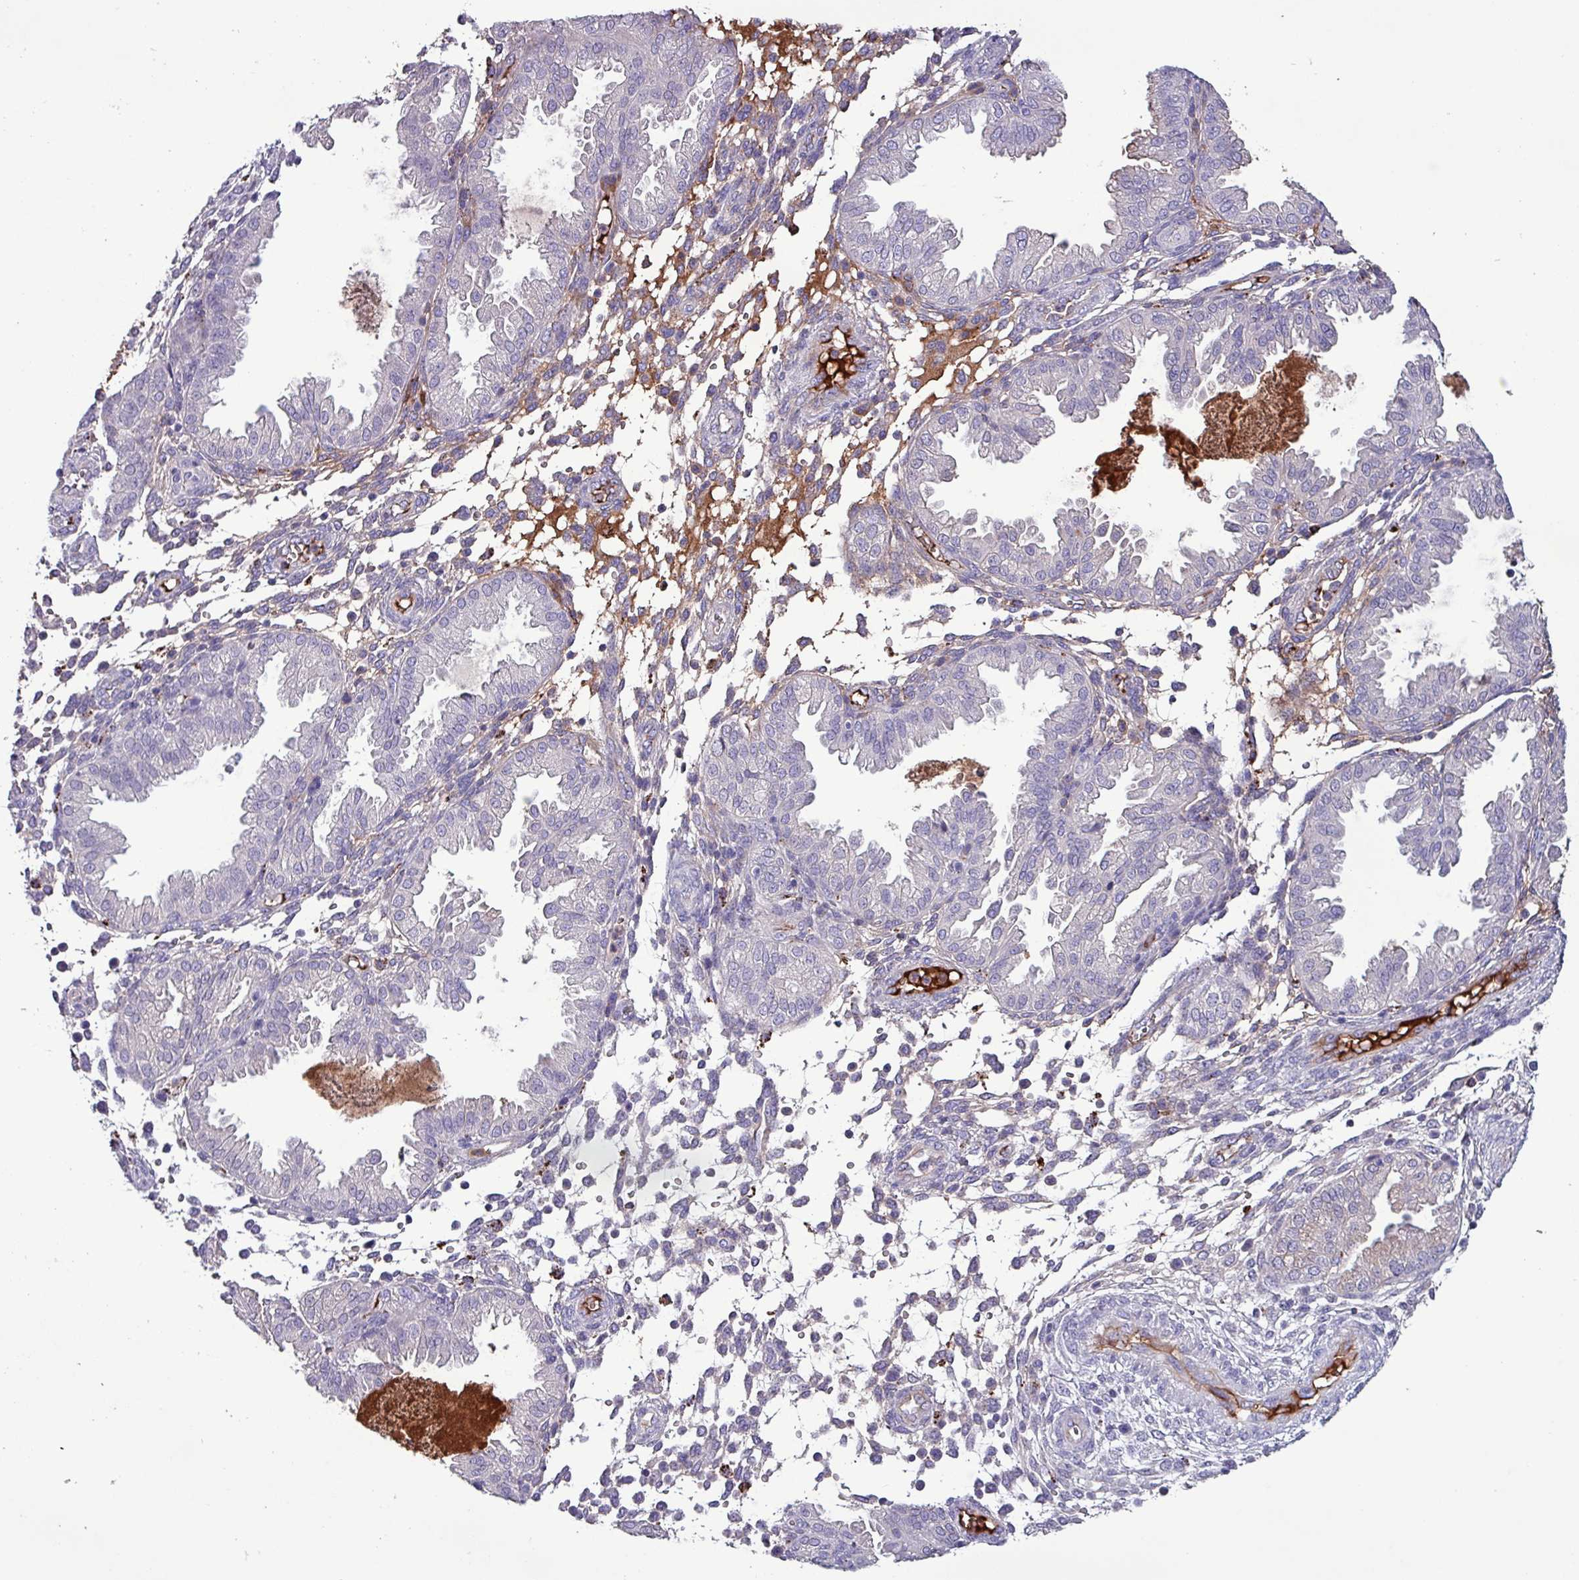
{"staining": {"intensity": "weak", "quantity": "<25%", "location": "cytoplasmic/membranous"}, "tissue": "endometrium", "cell_type": "Cells in endometrial stroma", "image_type": "normal", "snomed": [{"axis": "morphology", "description": "Normal tissue, NOS"}, {"axis": "topography", "description": "Endometrium"}], "caption": "Cells in endometrial stroma are negative for protein expression in unremarkable human endometrium. The staining is performed using DAB (3,3'-diaminobenzidine) brown chromogen with nuclei counter-stained in using hematoxylin.", "gene": "HPR", "patient": {"sex": "female", "age": 33}}